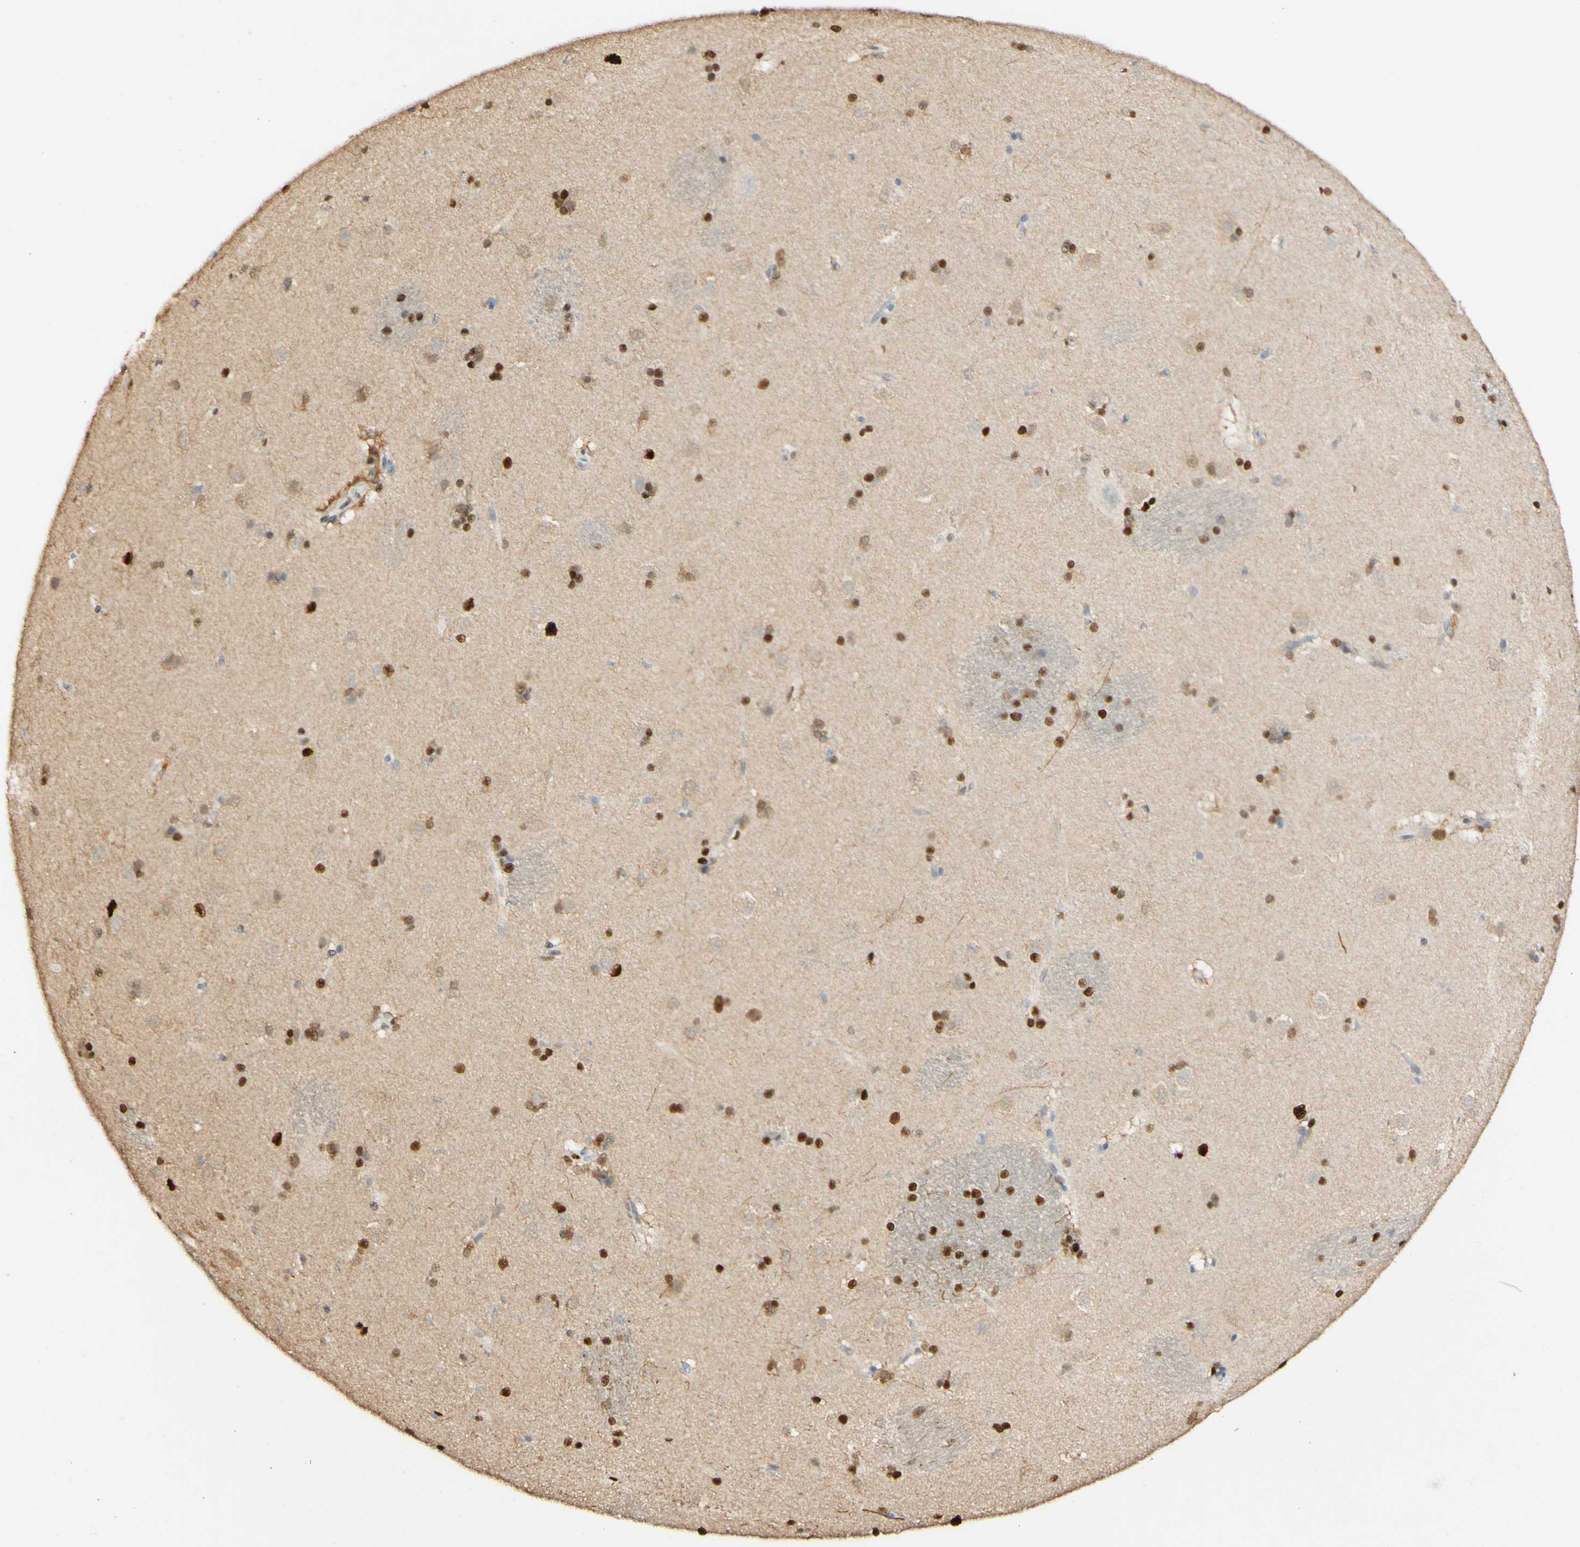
{"staining": {"intensity": "strong", "quantity": "25%-75%", "location": "nuclear"}, "tissue": "caudate", "cell_type": "Glial cells", "image_type": "normal", "snomed": [{"axis": "morphology", "description": "Normal tissue, NOS"}, {"axis": "topography", "description": "Lateral ventricle wall"}], "caption": "Immunohistochemical staining of normal human caudate exhibits 25%-75% levels of strong nuclear protein staining in approximately 25%-75% of glial cells.", "gene": "MAP3K4", "patient": {"sex": "female", "age": 19}}